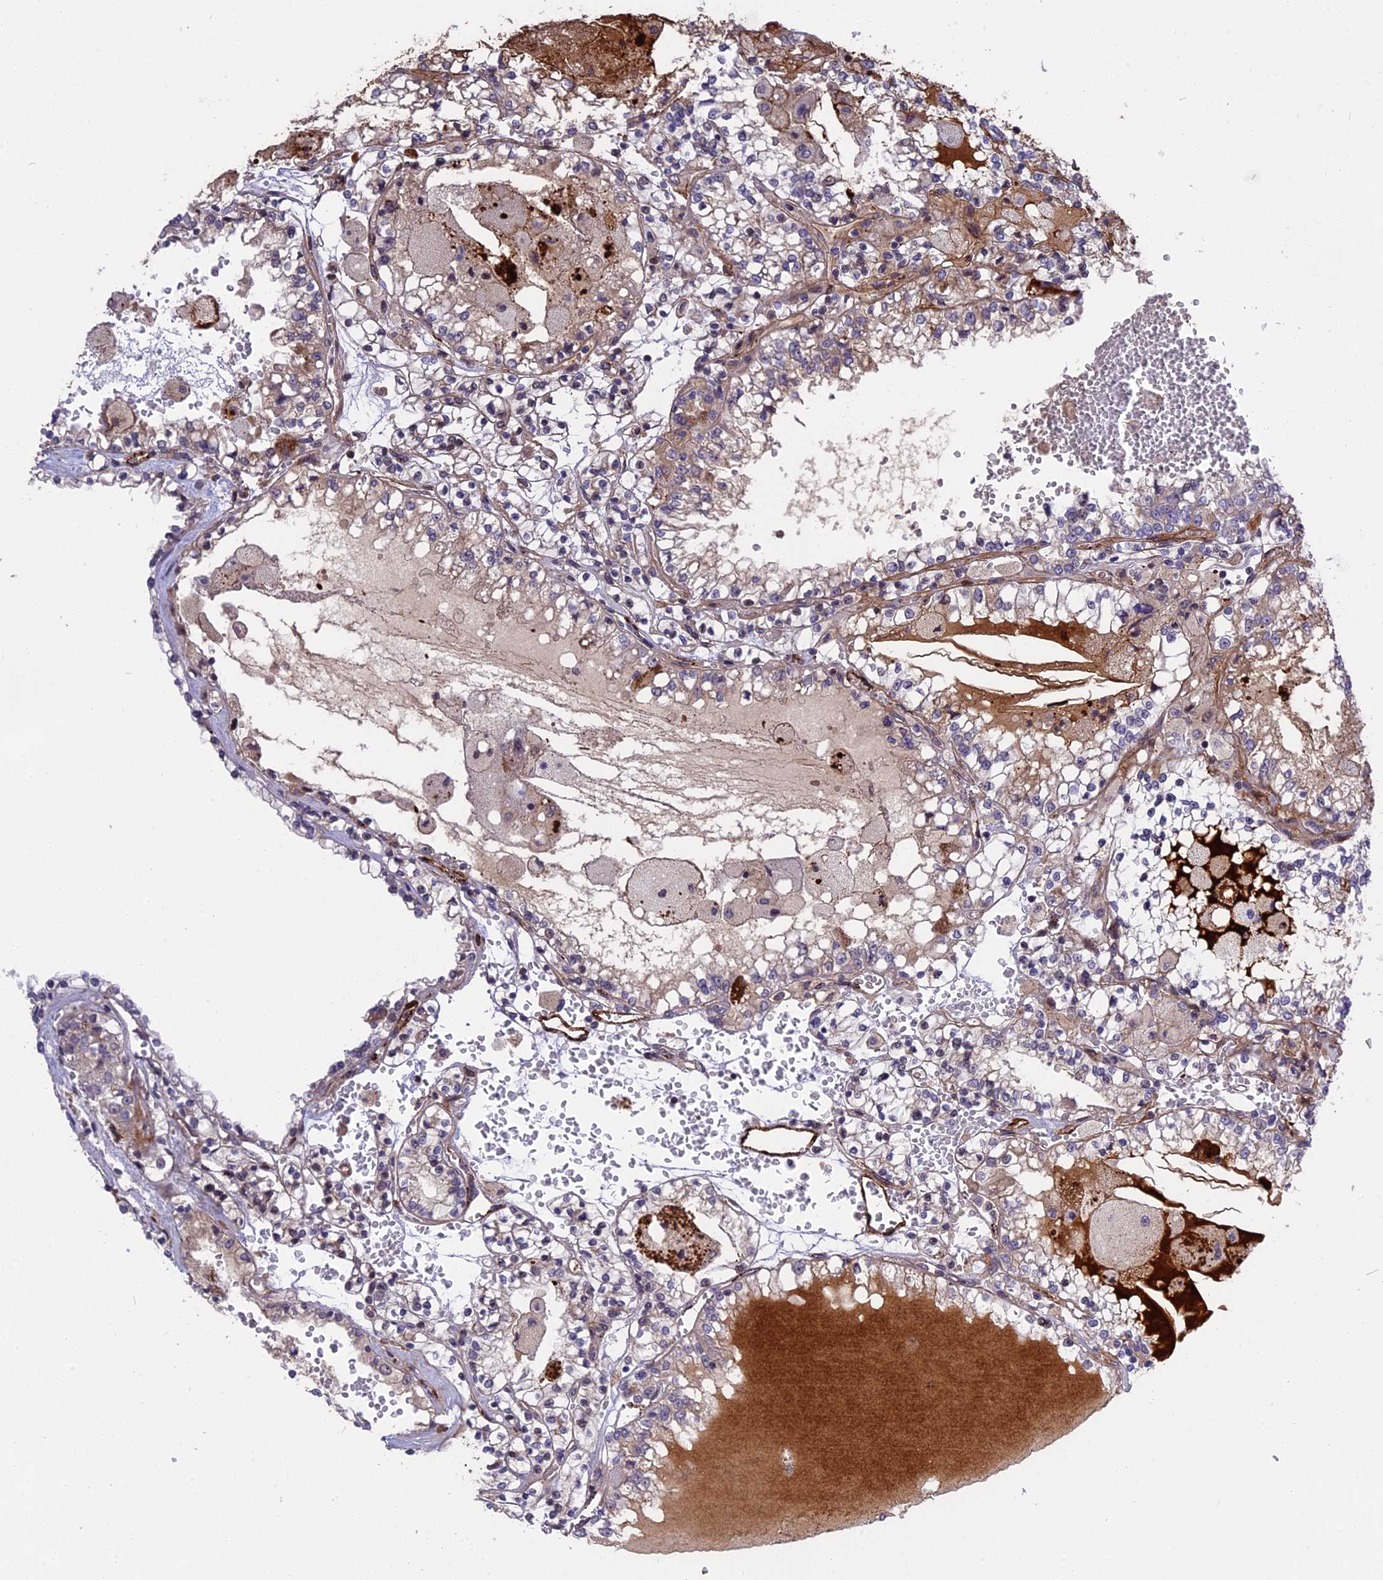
{"staining": {"intensity": "weak", "quantity": "<25%", "location": "cytoplasmic/membranous"}, "tissue": "renal cancer", "cell_type": "Tumor cells", "image_type": "cancer", "snomed": [{"axis": "morphology", "description": "Adenocarcinoma, NOS"}, {"axis": "topography", "description": "Kidney"}], "caption": "Human renal adenocarcinoma stained for a protein using IHC shows no staining in tumor cells.", "gene": "MFSD2A", "patient": {"sex": "female", "age": 56}}